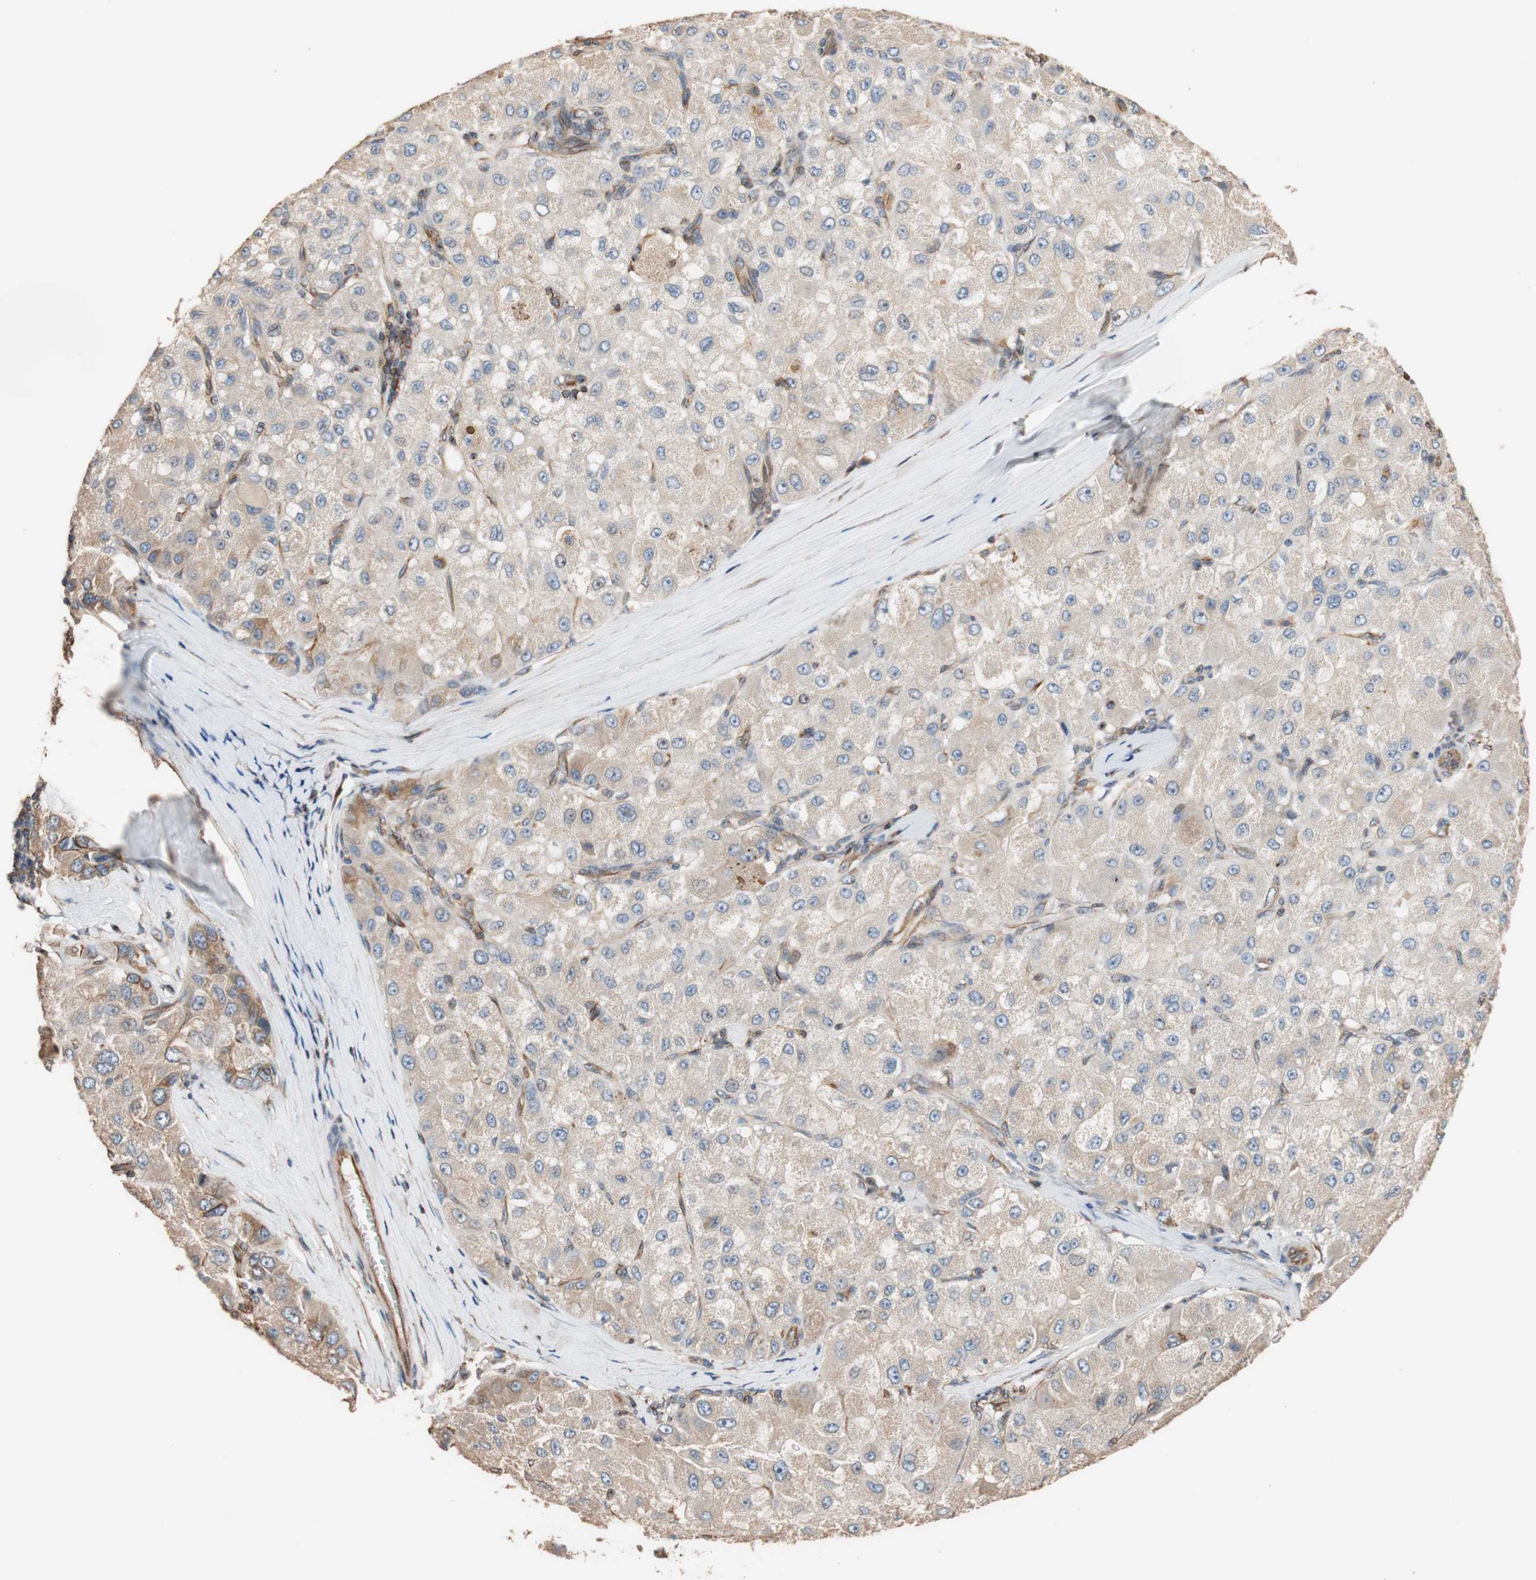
{"staining": {"intensity": "moderate", "quantity": ">75%", "location": "cytoplasmic/membranous"}, "tissue": "liver cancer", "cell_type": "Tumor cells", "image_type": "cancer", "snomed": [{"axis": "morphology", "description": "Carcinoma, Hepatocellular, NOS"}, {"axis": "topography", "description": "Liver"}], "caption": "Hepatocellular carcinoma (liver) was stained to show a protein in brown. There is medium levels of moderate cytoplasmic/membranous expression in about >75% of tumor cells.", "gene": "TUBB", "patient": {"sex": "male", "age": 80}}